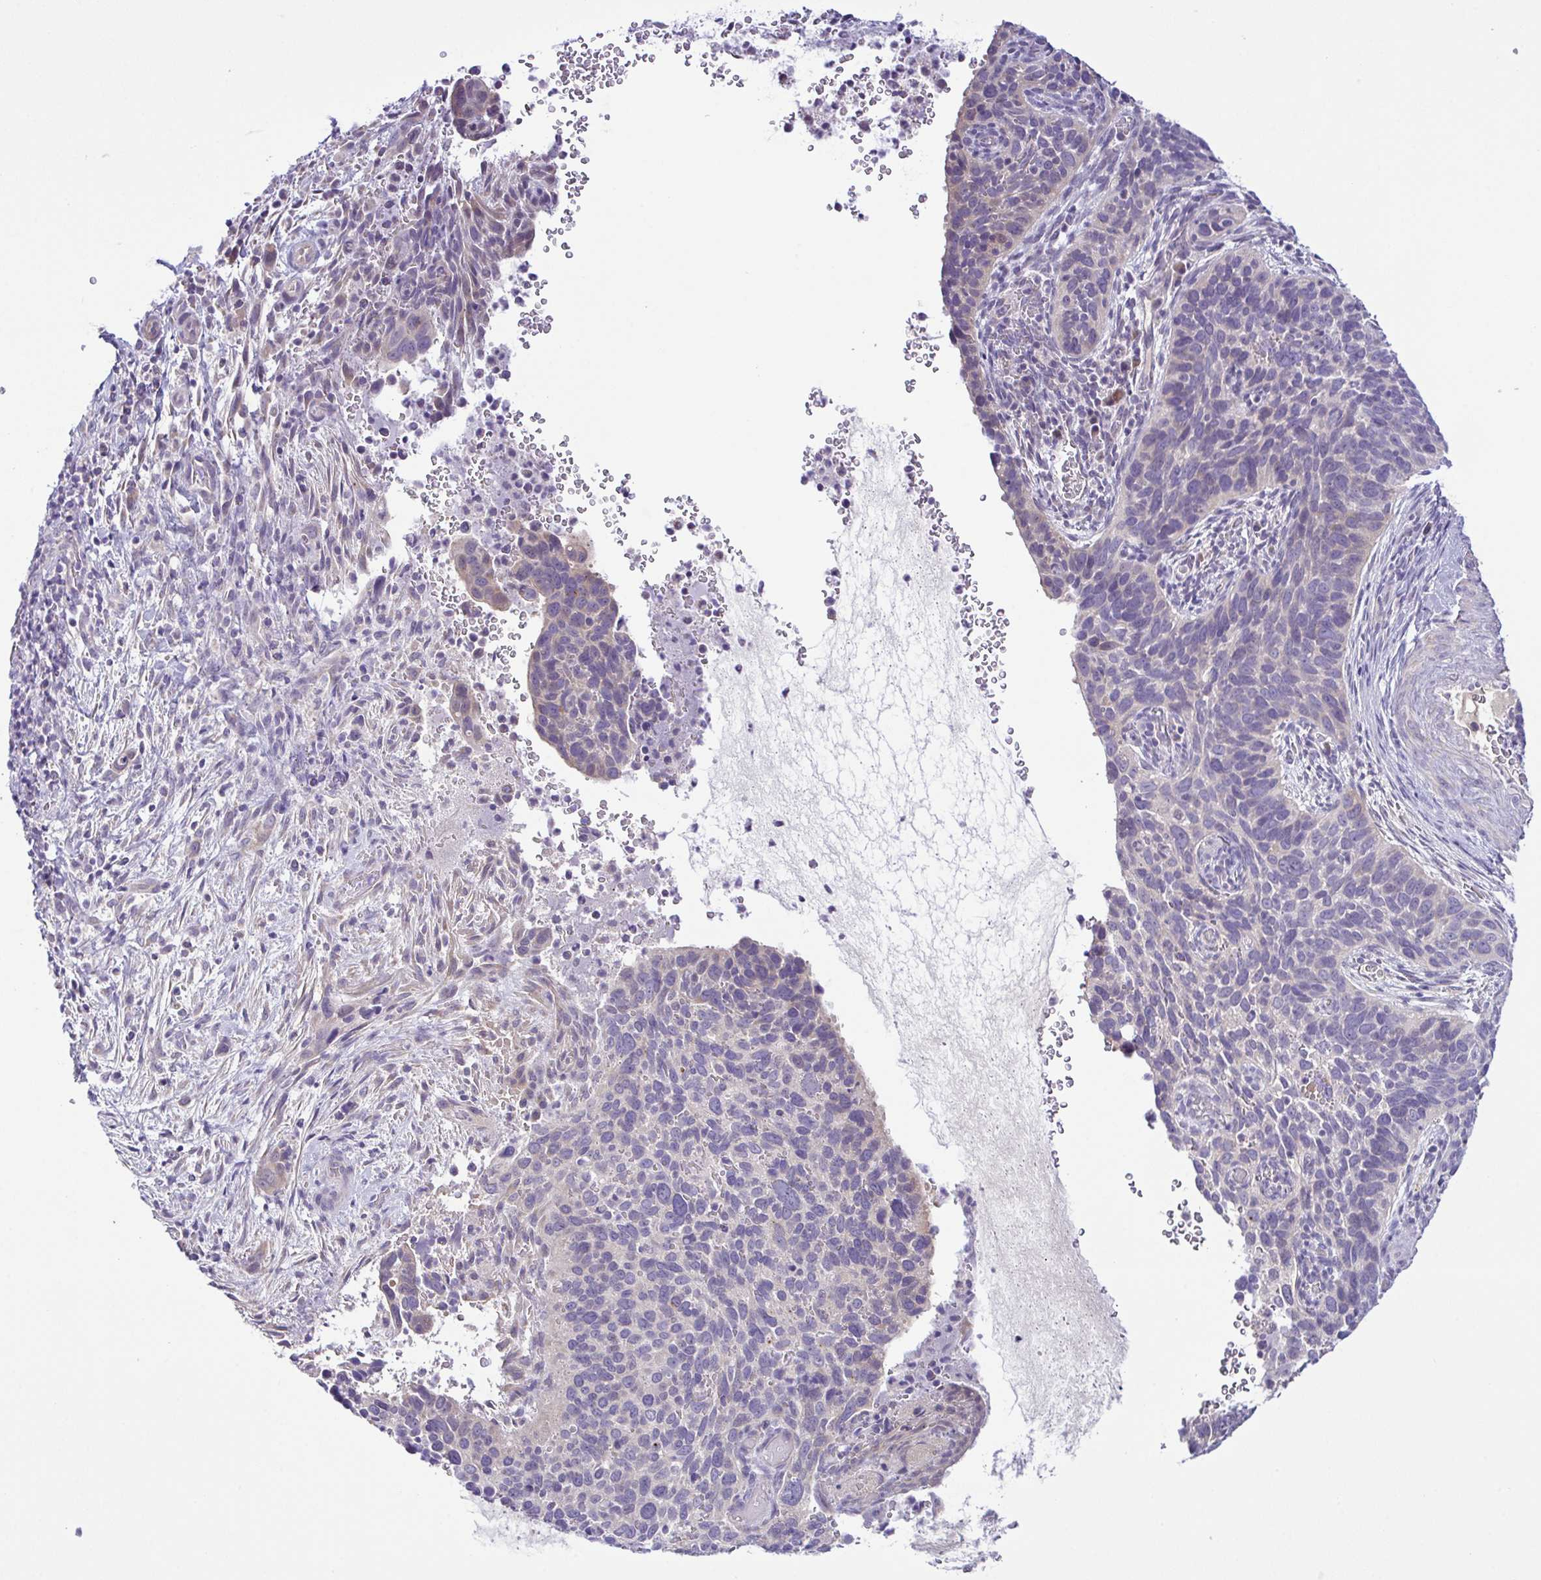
{"staining": {"intensity": "weak", "quantity": "<25%", "location": "cytoplasmic/membranous"}, "tissue": "cervical cancer", "cell_type": "Tumor cells", "image_type": "cancer", "snomed": [{"axis": "morphology", "description": "Squamous cell carcinoma, NOS"}, {"axis": "topography", "description": "Cervix"}], "caption": "High magnification brightfield microscopy of cervical cancer stained with DAB (3,3'-diaminobenzidine) (brown) and counterstained with hematoxylin (blue): tumor cells show no significant positivity. (Stains: DAB immunohistochemistry with hematoxylin counter stain, Microscopy: brightfield microscopy at high magnification).", "gene": "SYNPO2L", "patient": {"sex": "female", "age": 51}}